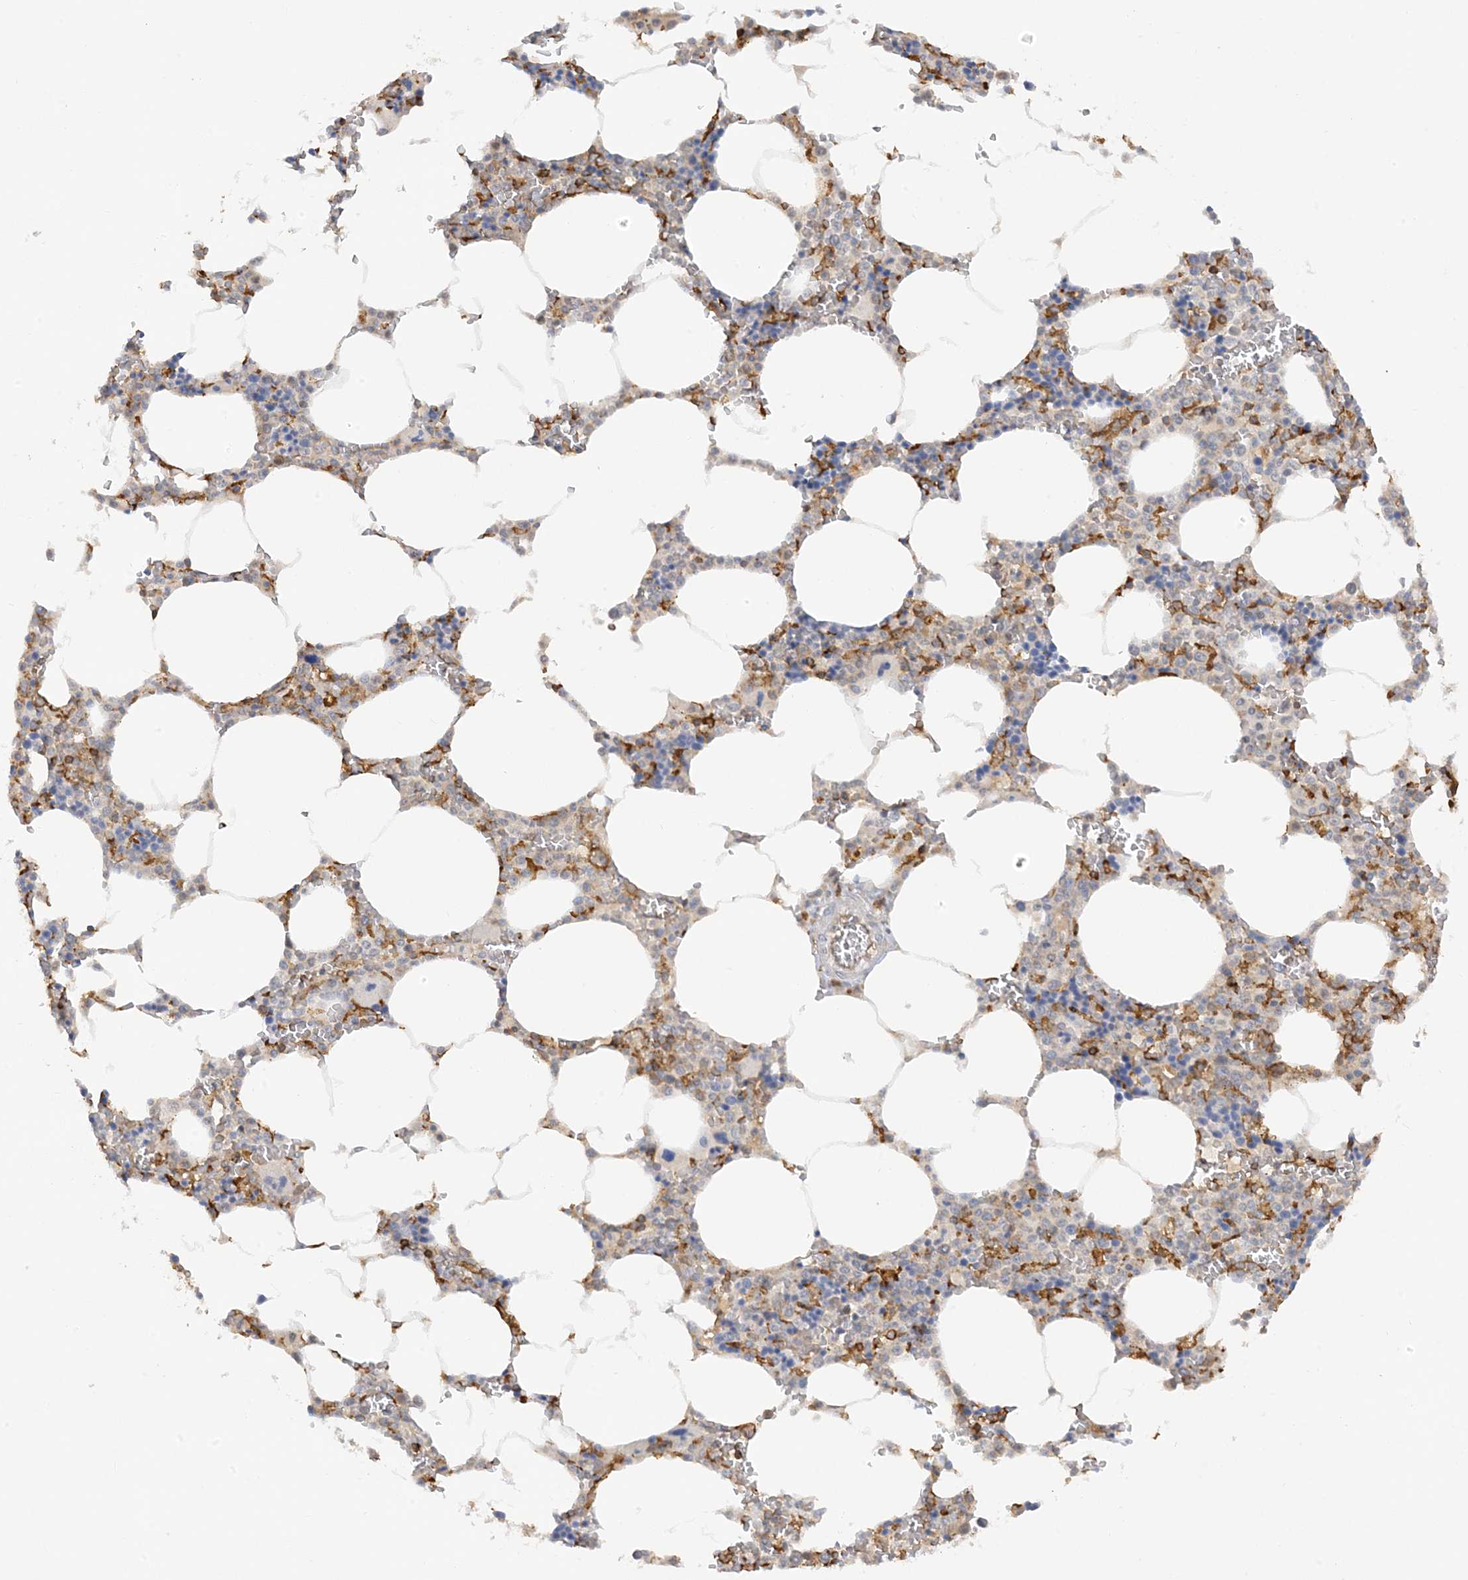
{"staining": {"intensity": "moderate", "quantity": "<25%", "location": "cytoplasmic/membranous"}, "tissue": "bone marrow", "cell_type": "Hematopoietic cells", "image_type": "normal", "snomed": [{"axis": "morphology", "description": "Normal tissue, NOS"}, {"axis": "topography", "description": "Bone marrow"}], "caption": "Human bone marrow stained for a protein (brown) displays moderate cytoplasmic/membranous positive positivity in about <25% of hematopoietic cells.", "gene": "PHACTR2", "patient": {"sex": "male", "age": 70}}